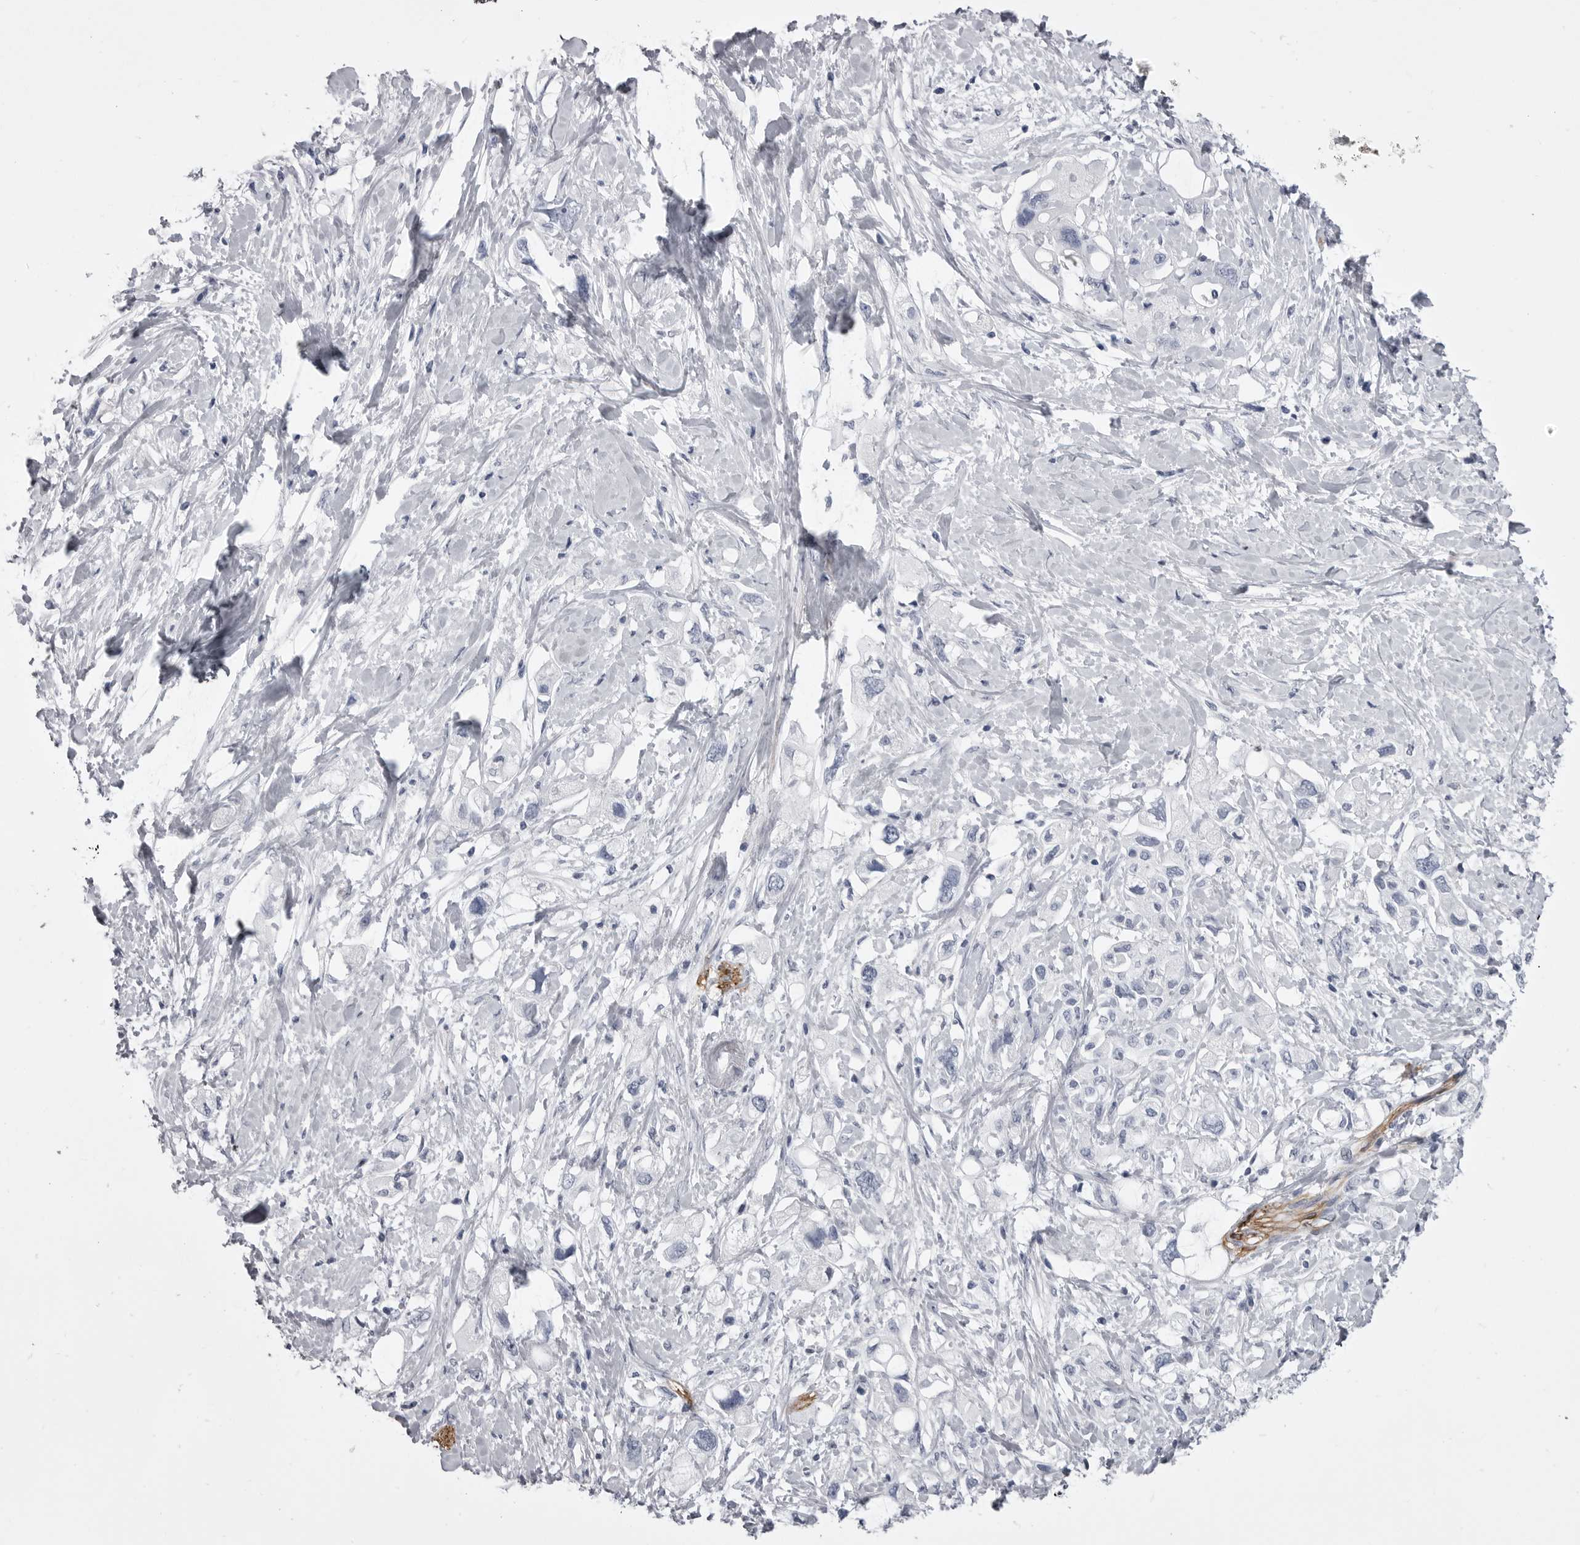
{"staining": {"intensity": "negative", "quantity": "none", "location": "none"}, "tissue": "pancreatic cancer", "cell_type": "Tumor cells", "image_type": "cancer", "snomed": [{"axis": "morphology", "description": "Adenocarcinoma, NOS"}, {"axis": "topography", "description": "Pancreas"}], "caption": "Immunohistochemical staining of human pancreatic adenocarcinoma demonstrates no significant staining in tumor cells.", "gene": "ANK2", "patient": {"sex": "female", "age": 56}}